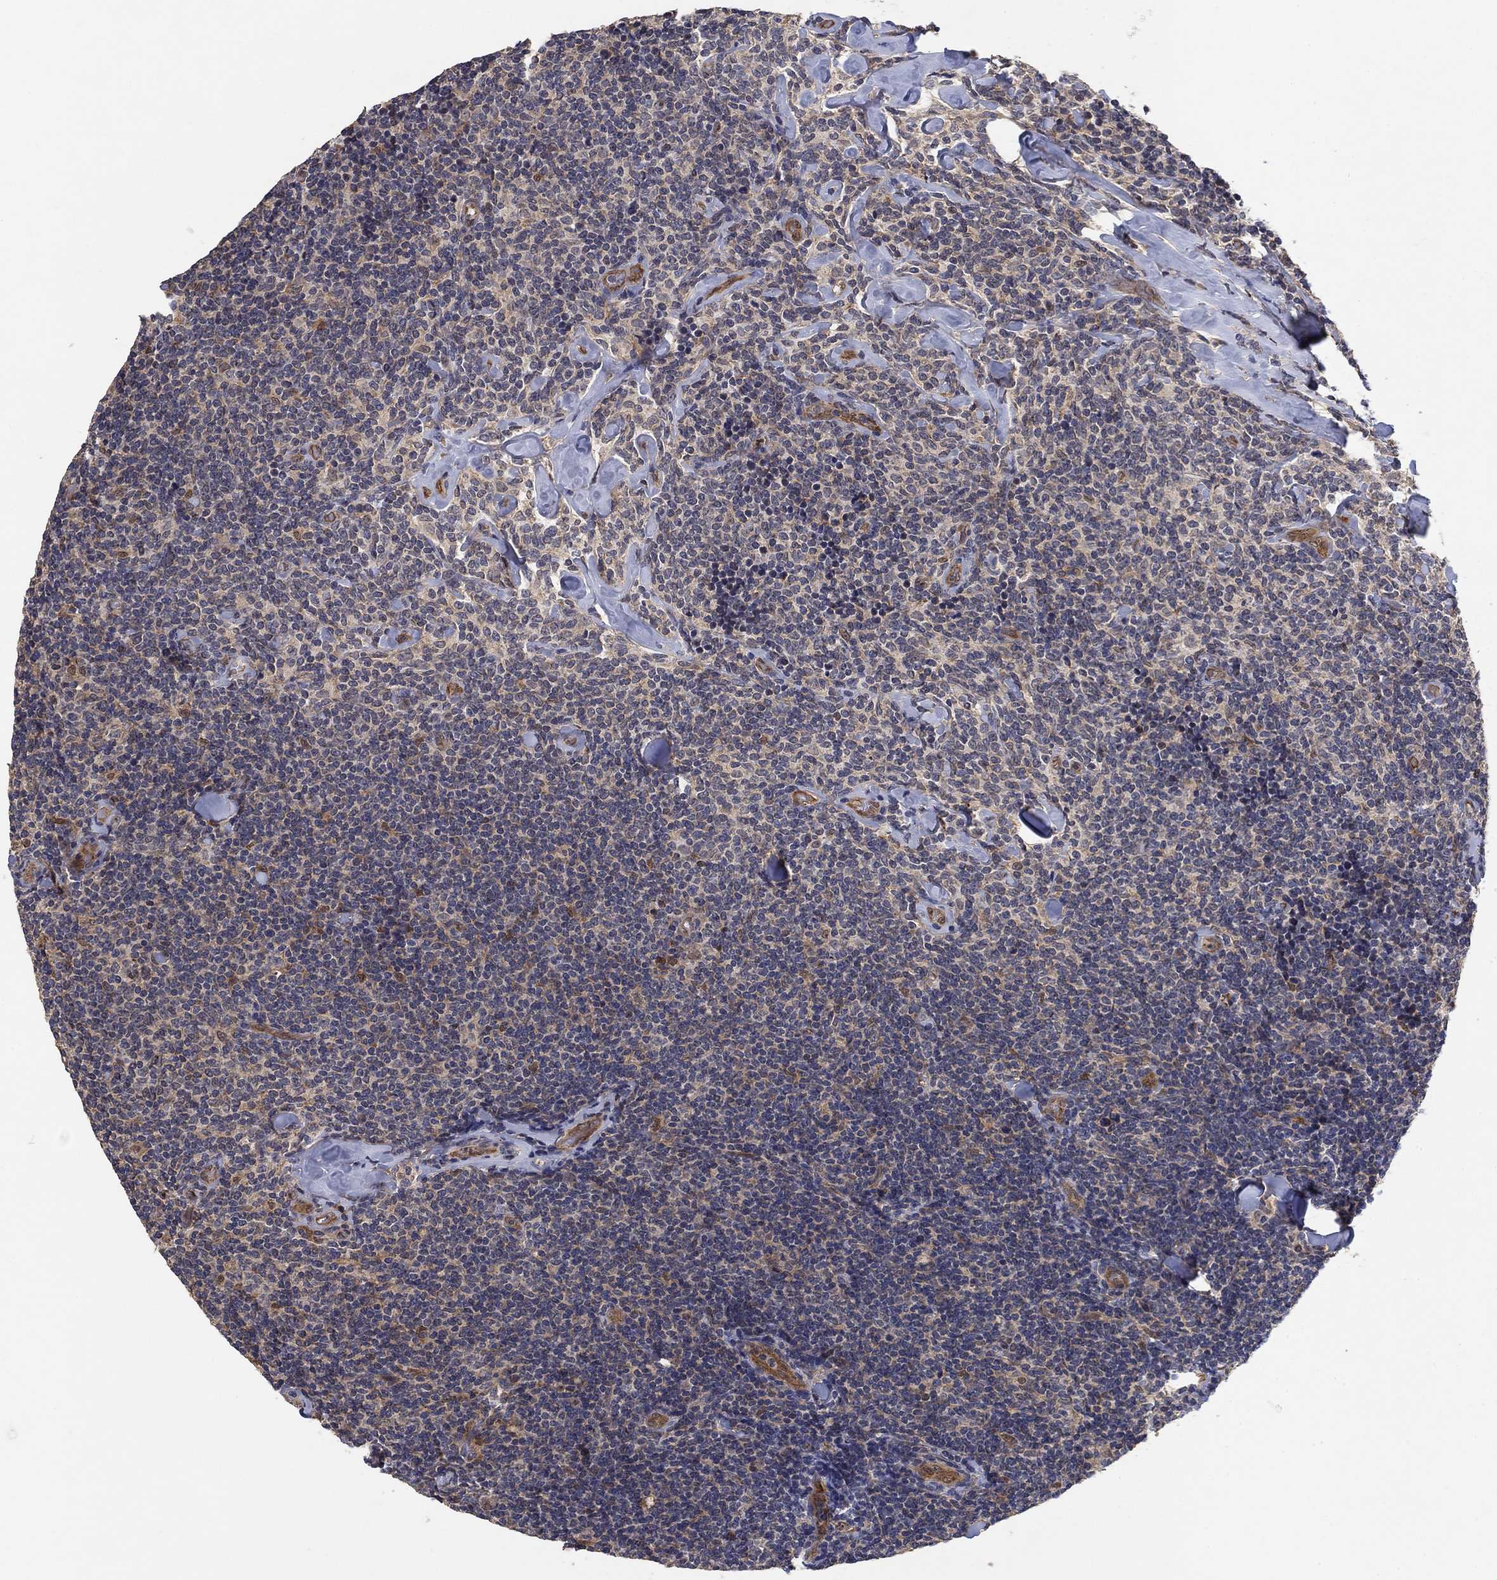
{"staining": {"intensity": "negative", "quantity": "none", "location": "none"}, "tissue": "lymphoma", "cell_type": "Tumor cells", "image_type": "cancer", "snomed": [{"axis": "morphology", "description": "Malignant lymphoma, non-Hodgkin's type, Low grade"}, {"axis": "topography", "description": "Lymph node"}], "caption": "Immunohistochemistry (IHC) of human lymphoma demonstrates no expression in tumor cells.", "gene": "MCUR1", "patient": {"sex": "female", "age": 56}}